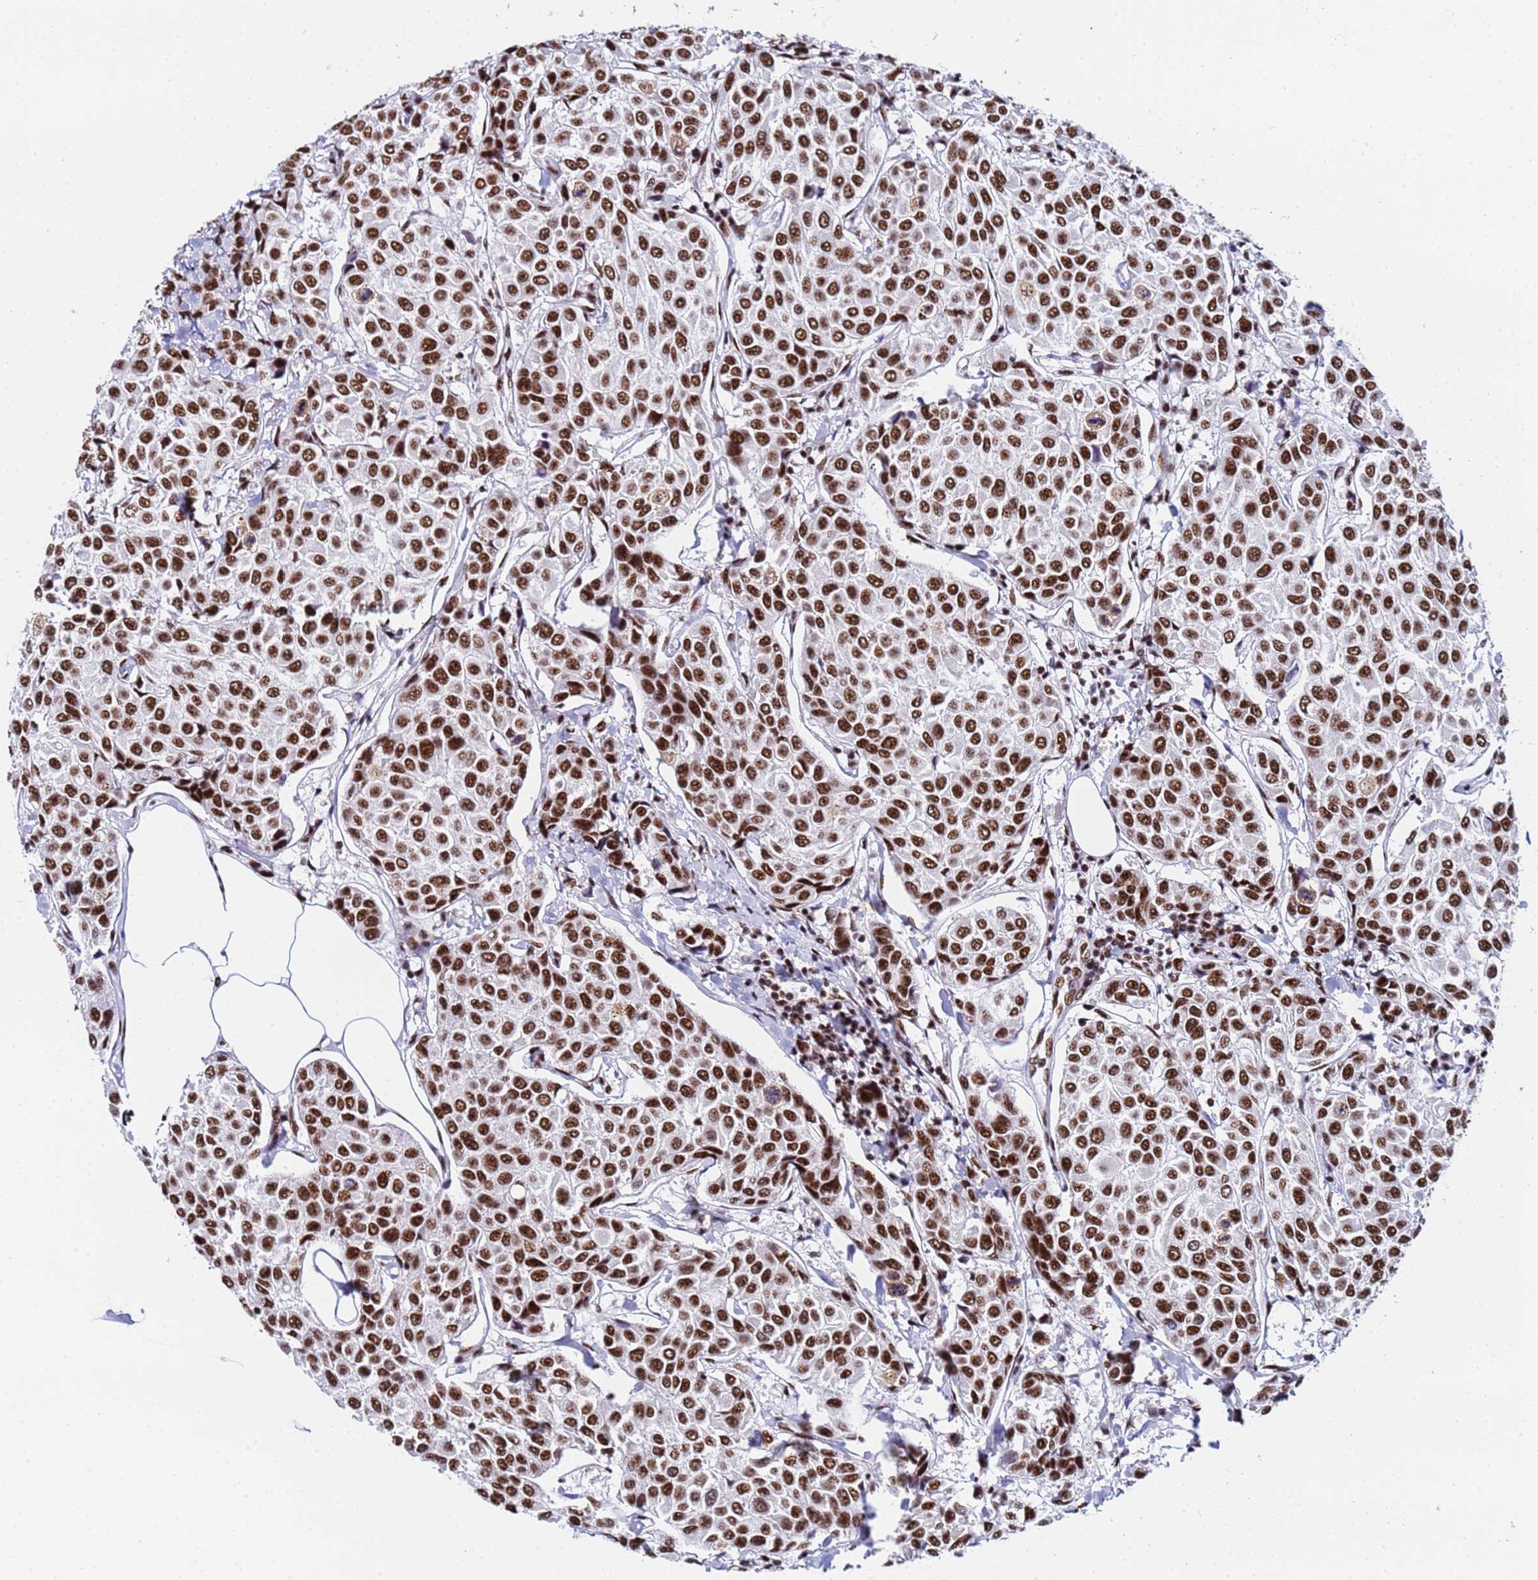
{"staining": {"intensity": "strong", "quantity": ">75%", "location": "nuclear"}, "tissue": "breast cancer", "cell_type": "Tumor cells", "image_type": "cancer", "snomed": [{"axis": "morphology", "description": "Duct carcinoma"}, {"axis": "topography", "description": "Breast"}], "caption": "Infiltrating ductal carcinoma (breast) tissue displays strong nuclear positivity in about >75% of tumor cells, visualized by immunohistochemistry.", "gene": "SNRPA1", "patient": {"sex": "female", "age": 55}}